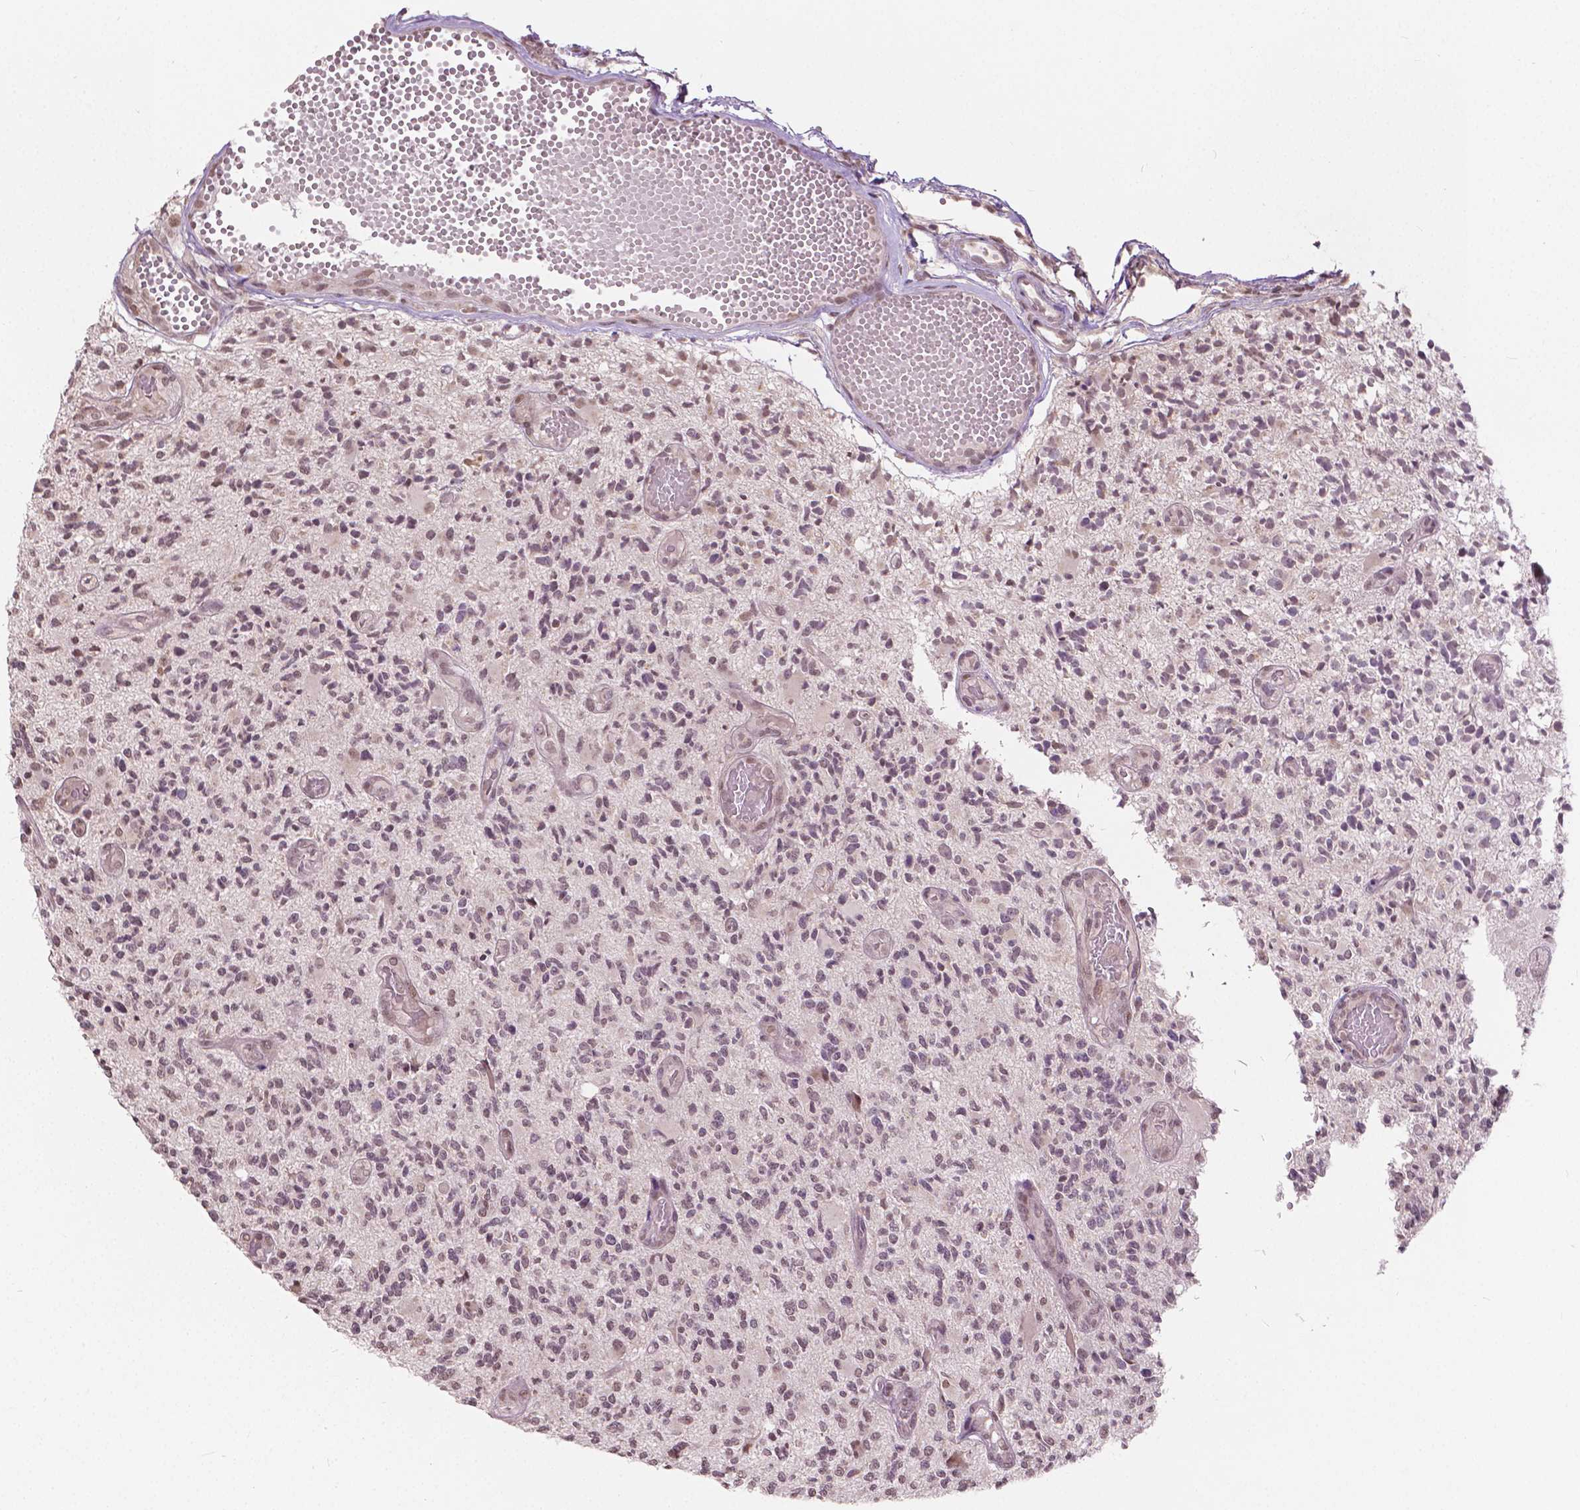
{"staining": {"intensity": "moderate", "quantity": ">75%", "location": "nuclear"}, "tissue": "glioma", "cell_type": "Tumor cells", "image_type": "cancer", "snomed": [{"axis": "morphology", "description": "Glioma, malignant, High grade"}, {"axis": "topography", "description": "Brain"}], "caption": "This micrograph demonstrates immunohistochemistry (IHC) staining of glioma, with medium moderate nuclear positivity in about >75% of tumor cells.", "gene": "HOXA10", "patient": {"sex": "female", "age": 63}}